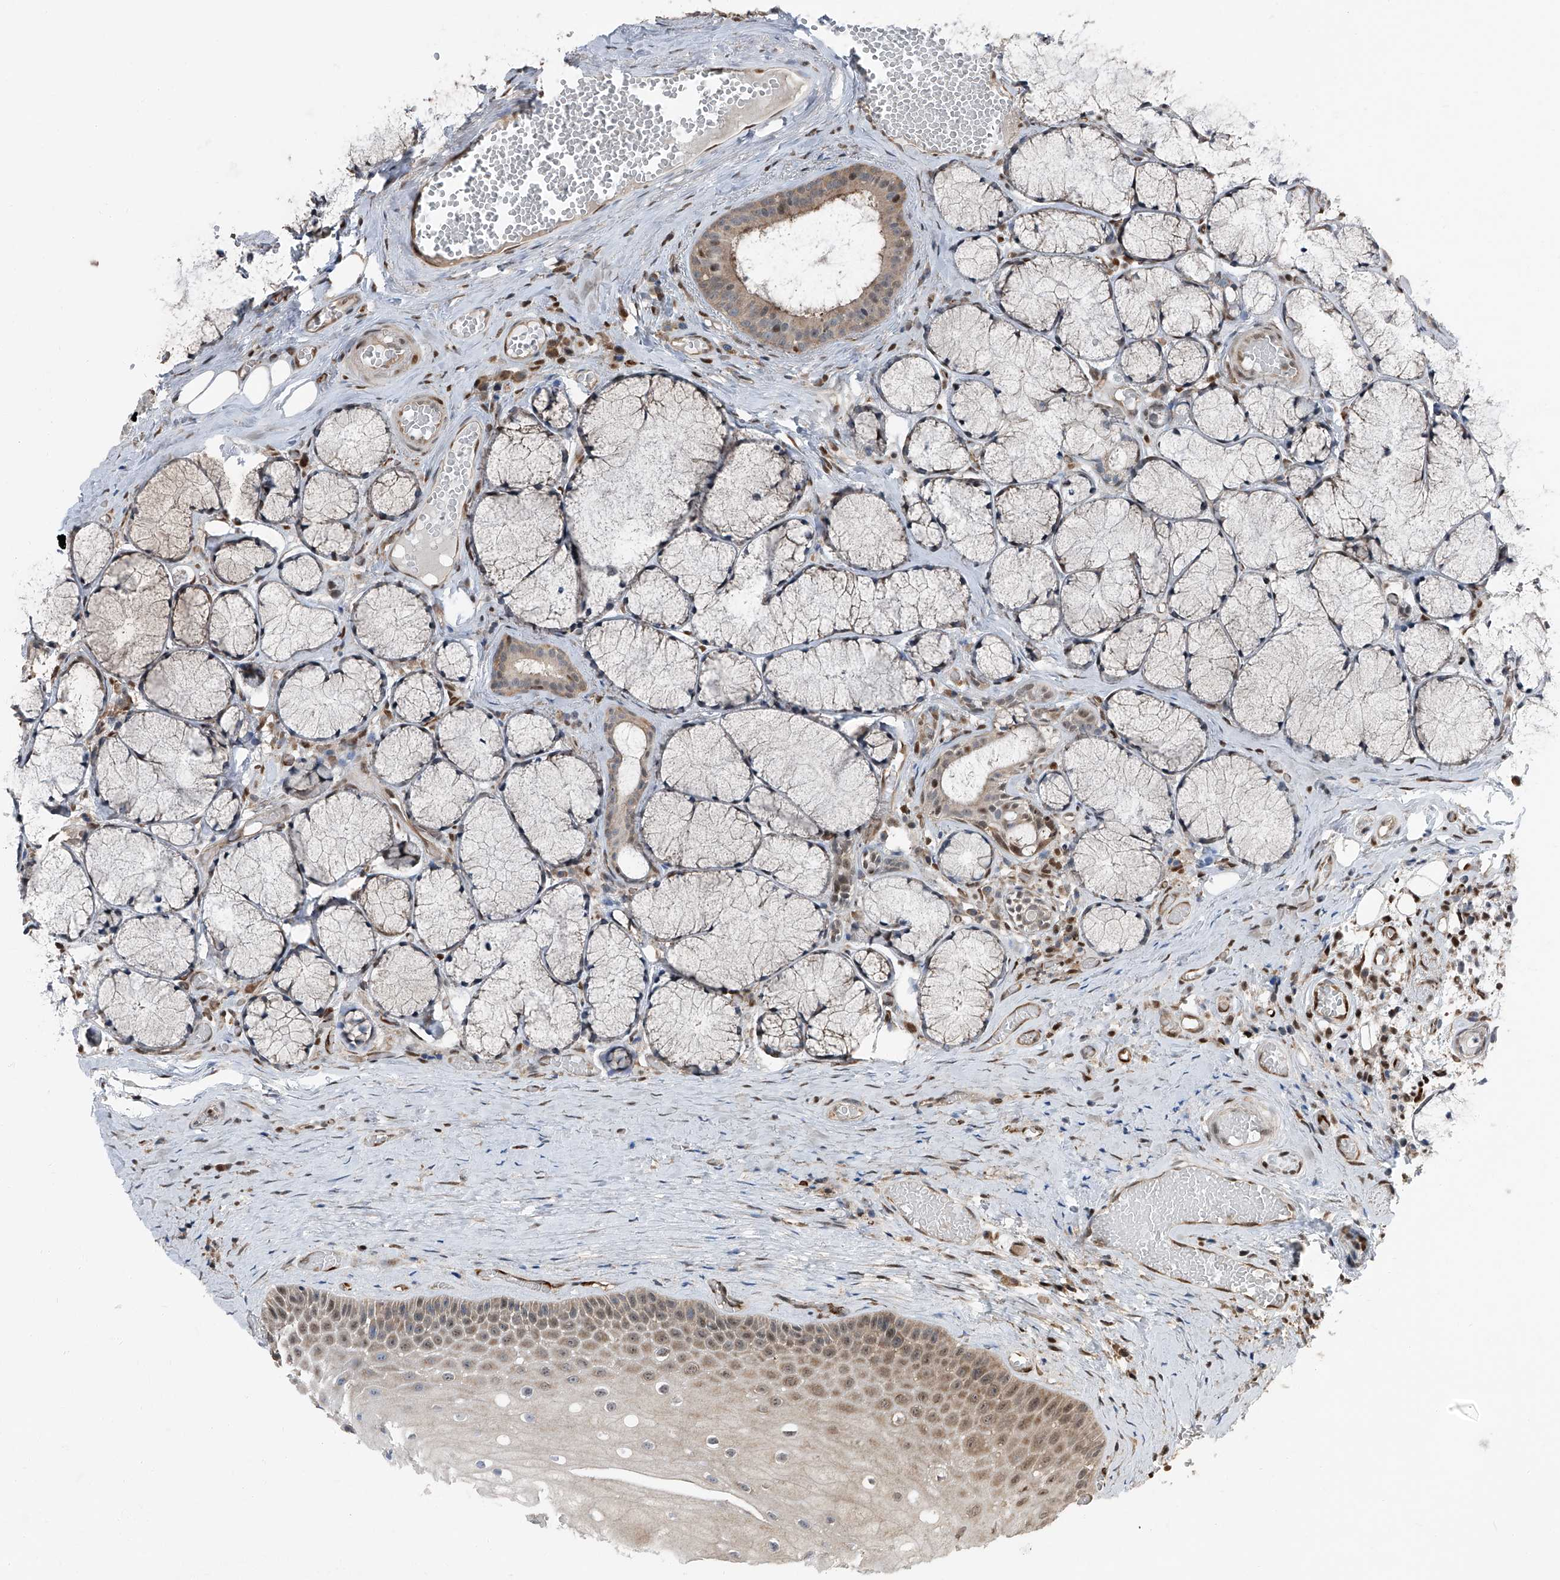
{"staining": {"intensity": "strong", "quantity": "25%-75%", "location": "cytoplasmic/membranous,nuclear"}, "tissue": "oral mucosa", "cell_type": "Squamous epithelial cells", "image_type": "normal", "snomed": [{"axis": "morphology", "description": "Normal tissue, NOS"}, {"axis": "topography", "description": "Oral tissue"}], "caption": "The photomicrograph shows immunohistochemical staining of normal oral mucosa. There is strong cytoplasmic/membranous,nuclear staining is identified in about 25%-75% of squamous epithelial cells.", "gene": "FKBP5", "patient": {"sex": "male", "age": 66}}